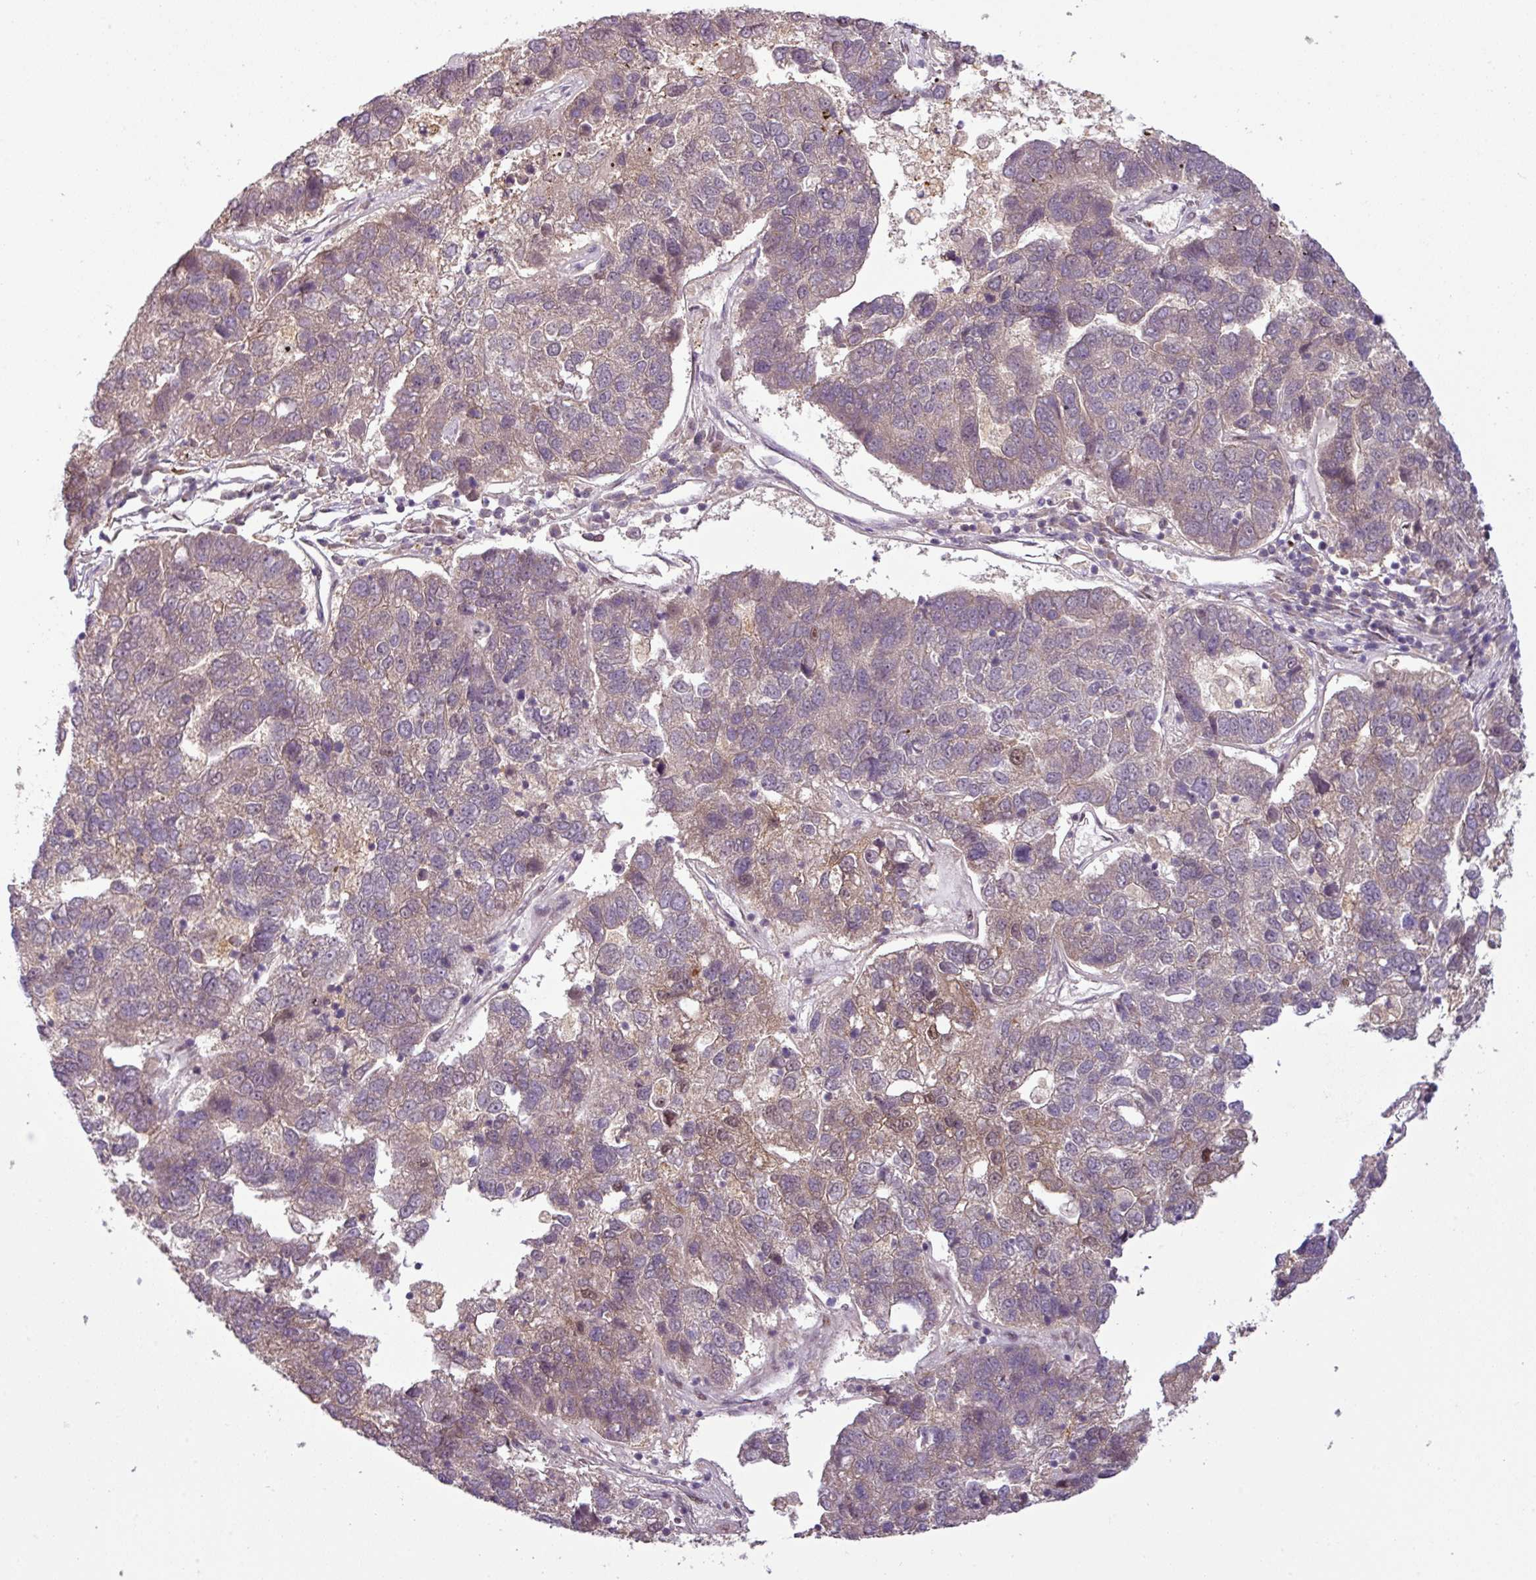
{"staining": {"intensity": "weak", "quantity": "25%-75%", "location": "cytoplasmic/membranous"}, "tissue": "pancreatic cancer", "cell_type": "Tumor cells", "image_type": "cancer", "snomed": [{"axis": "morphology", "description": "Adenocarcinoma, NOS"}, {"axis": "topography", "description": "Pancreas"}], "caption": "Immunohistochemistry of pancreatic cancer (adenocarcinoma) exhibits low levels of weak cytoplasmic/membranous staining in about 25%-75% of tumor cells.", "gene": "IRF2BPL", "patient": {"sex": "female", "age": 61}}